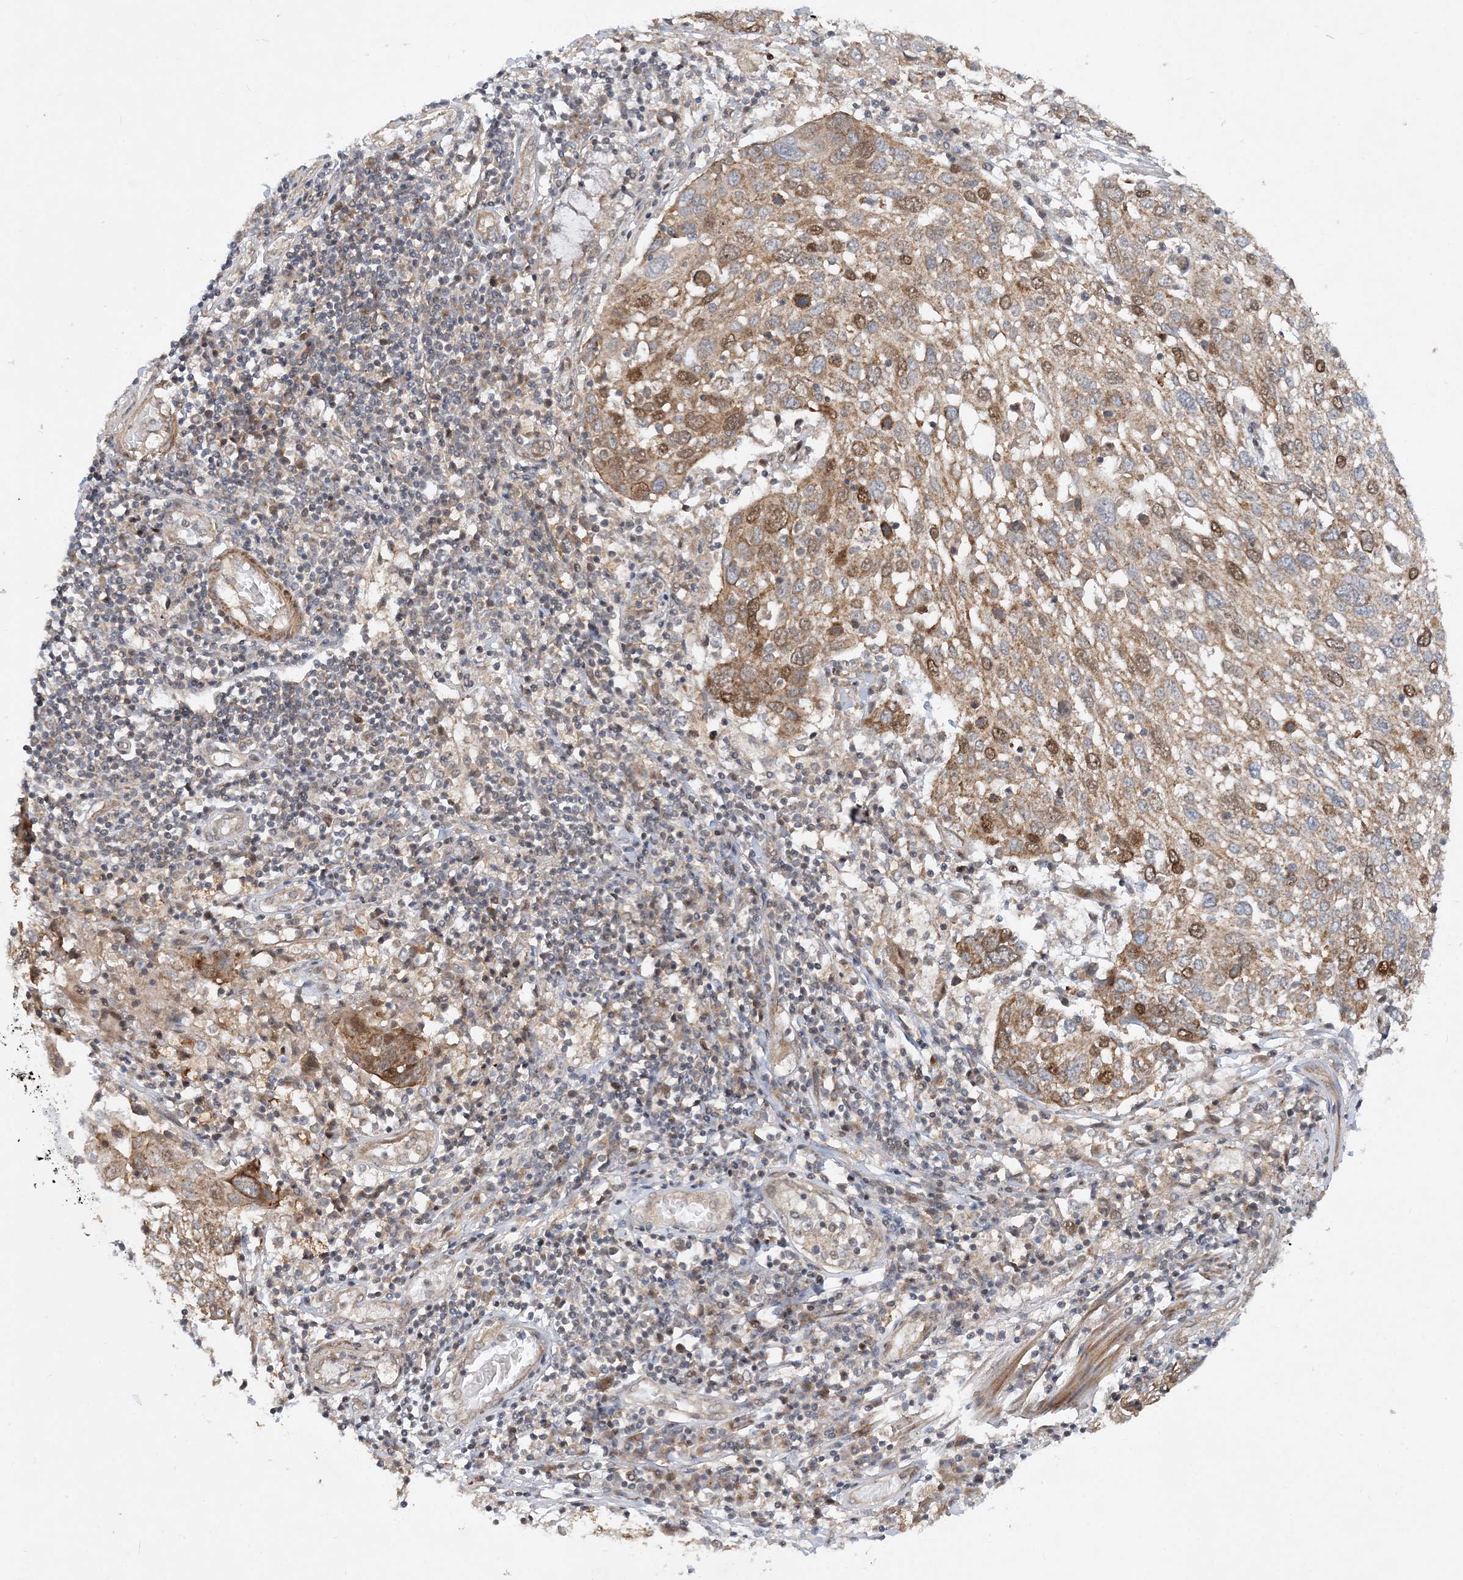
{"staining": {"intensity": "moderate", "quantity": ">75%", "location": "cytoplasmic/membranous,nuclear"}, "tissue": "lung cancer", "cell_type": "Tumor cells", "image_type": "cancer", "snomed": [{"axis": "morphology", "description": "Squamous cell carcinoma, NOS"}, {"axis": "topography", "description": "Lung"}], "caption": "This photomicrograph displays IHC staining of human lung squamous cell carcinoma, with medium moderate cytoplasmic/membranous and nuclear expression in approximately >75% of tumor cells.", "gene": "MXI1", "patient": {"sex": "male", "age": 65}}